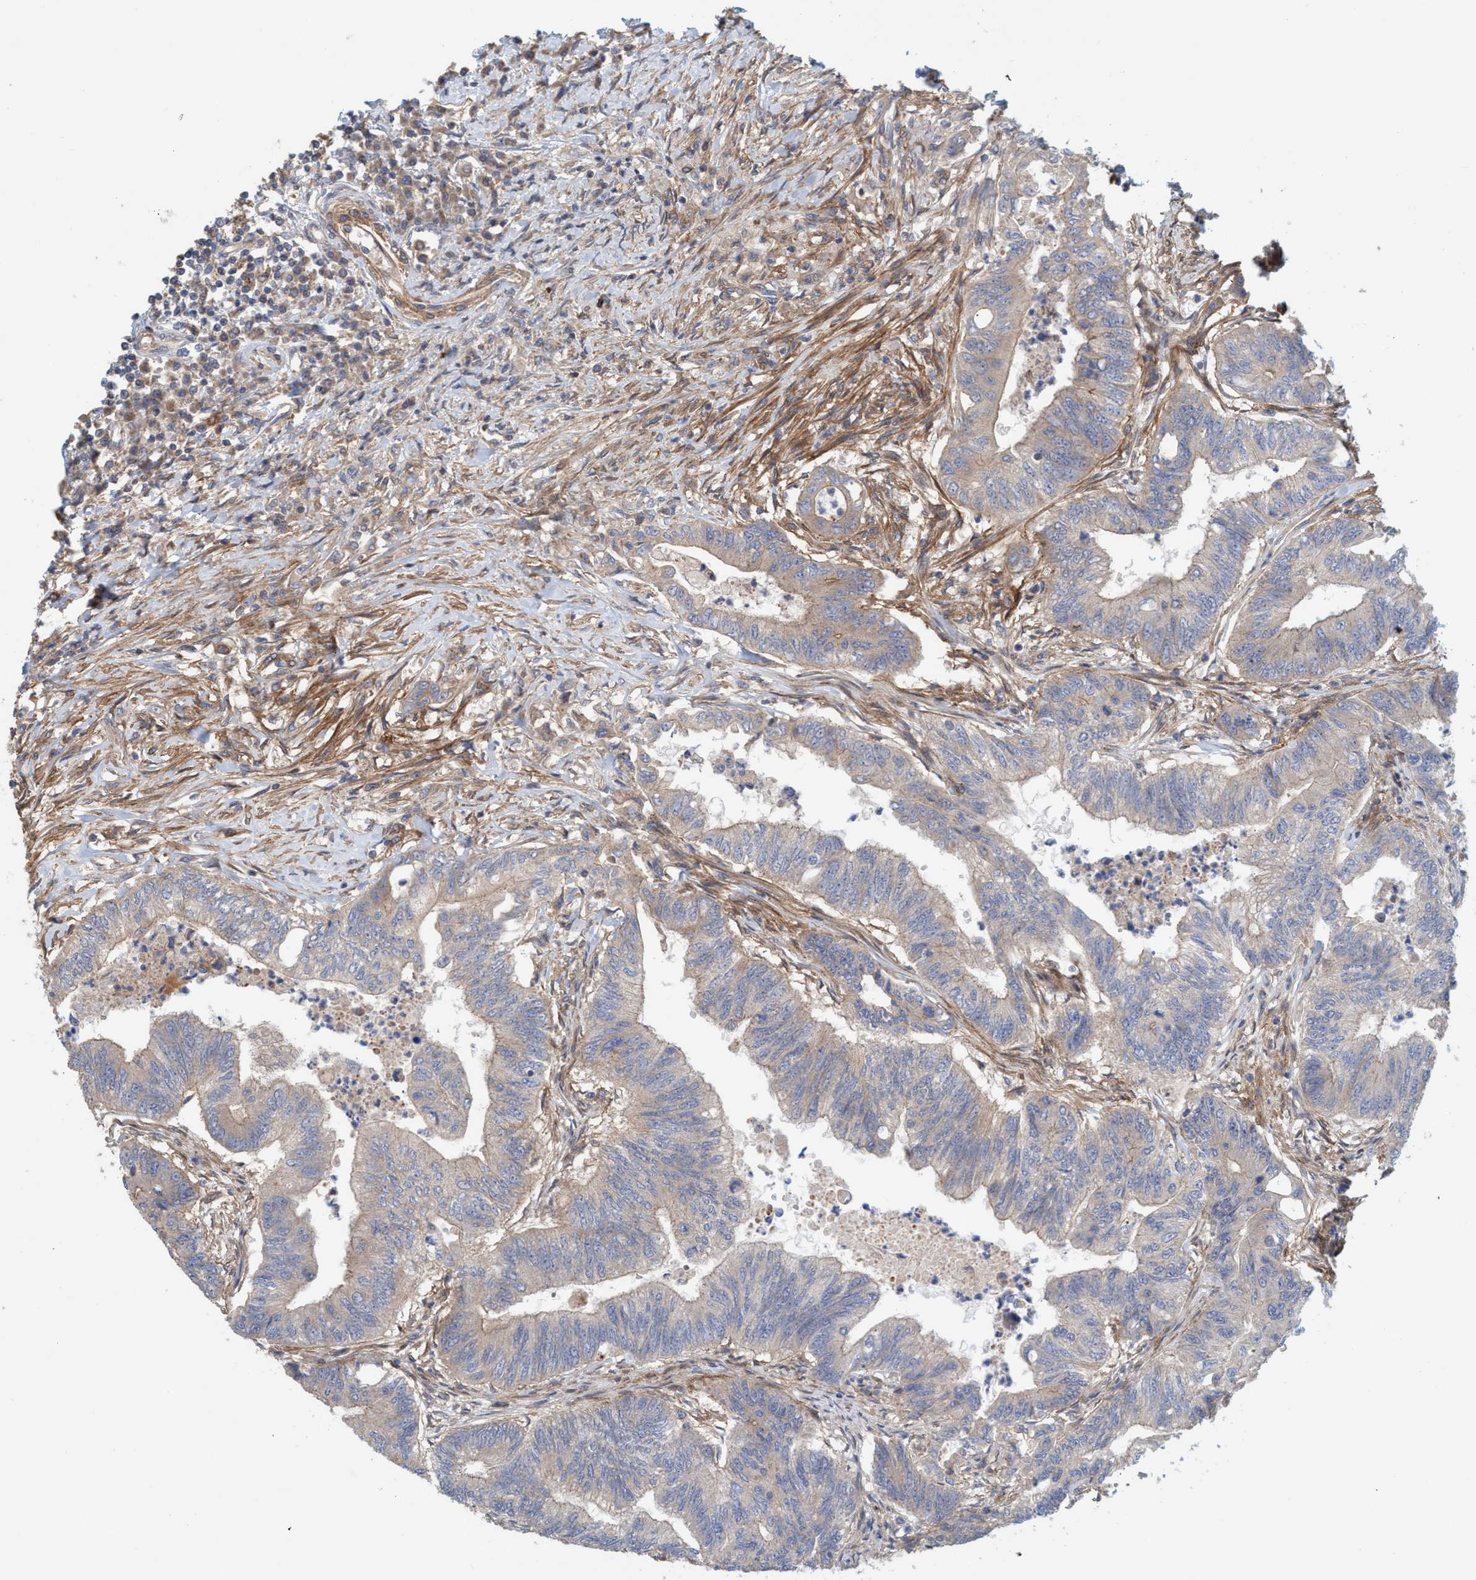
{"staining": {"intensity": "negative", "quantity": "none", "location": "none"}, "tissue": "colorectal cancer", "cell_type": "Tumor cells", "image_type": "cancer", "snomed": [{"axis": "morphology", "description": "Adenoma, NOS"}, {"axis": "morphology", "description": "Adenocarcinoma, NOS"}, {"axis": "topography", "description": "Colon"}], "caption": "Immunohistochemistry (IHC) image of neoplastic tissue: colorectal cancer stained with DAB (3,3'-diaminobenzidine) reveals no significant protein staining in tumor cells. (DAB (3,3'-diaminobenzidine) immunohistochemistry (IHC) with hematoxylin counter stain).", "gene": "SPECC1", "patient": {"sex": "male", "age": 79}}